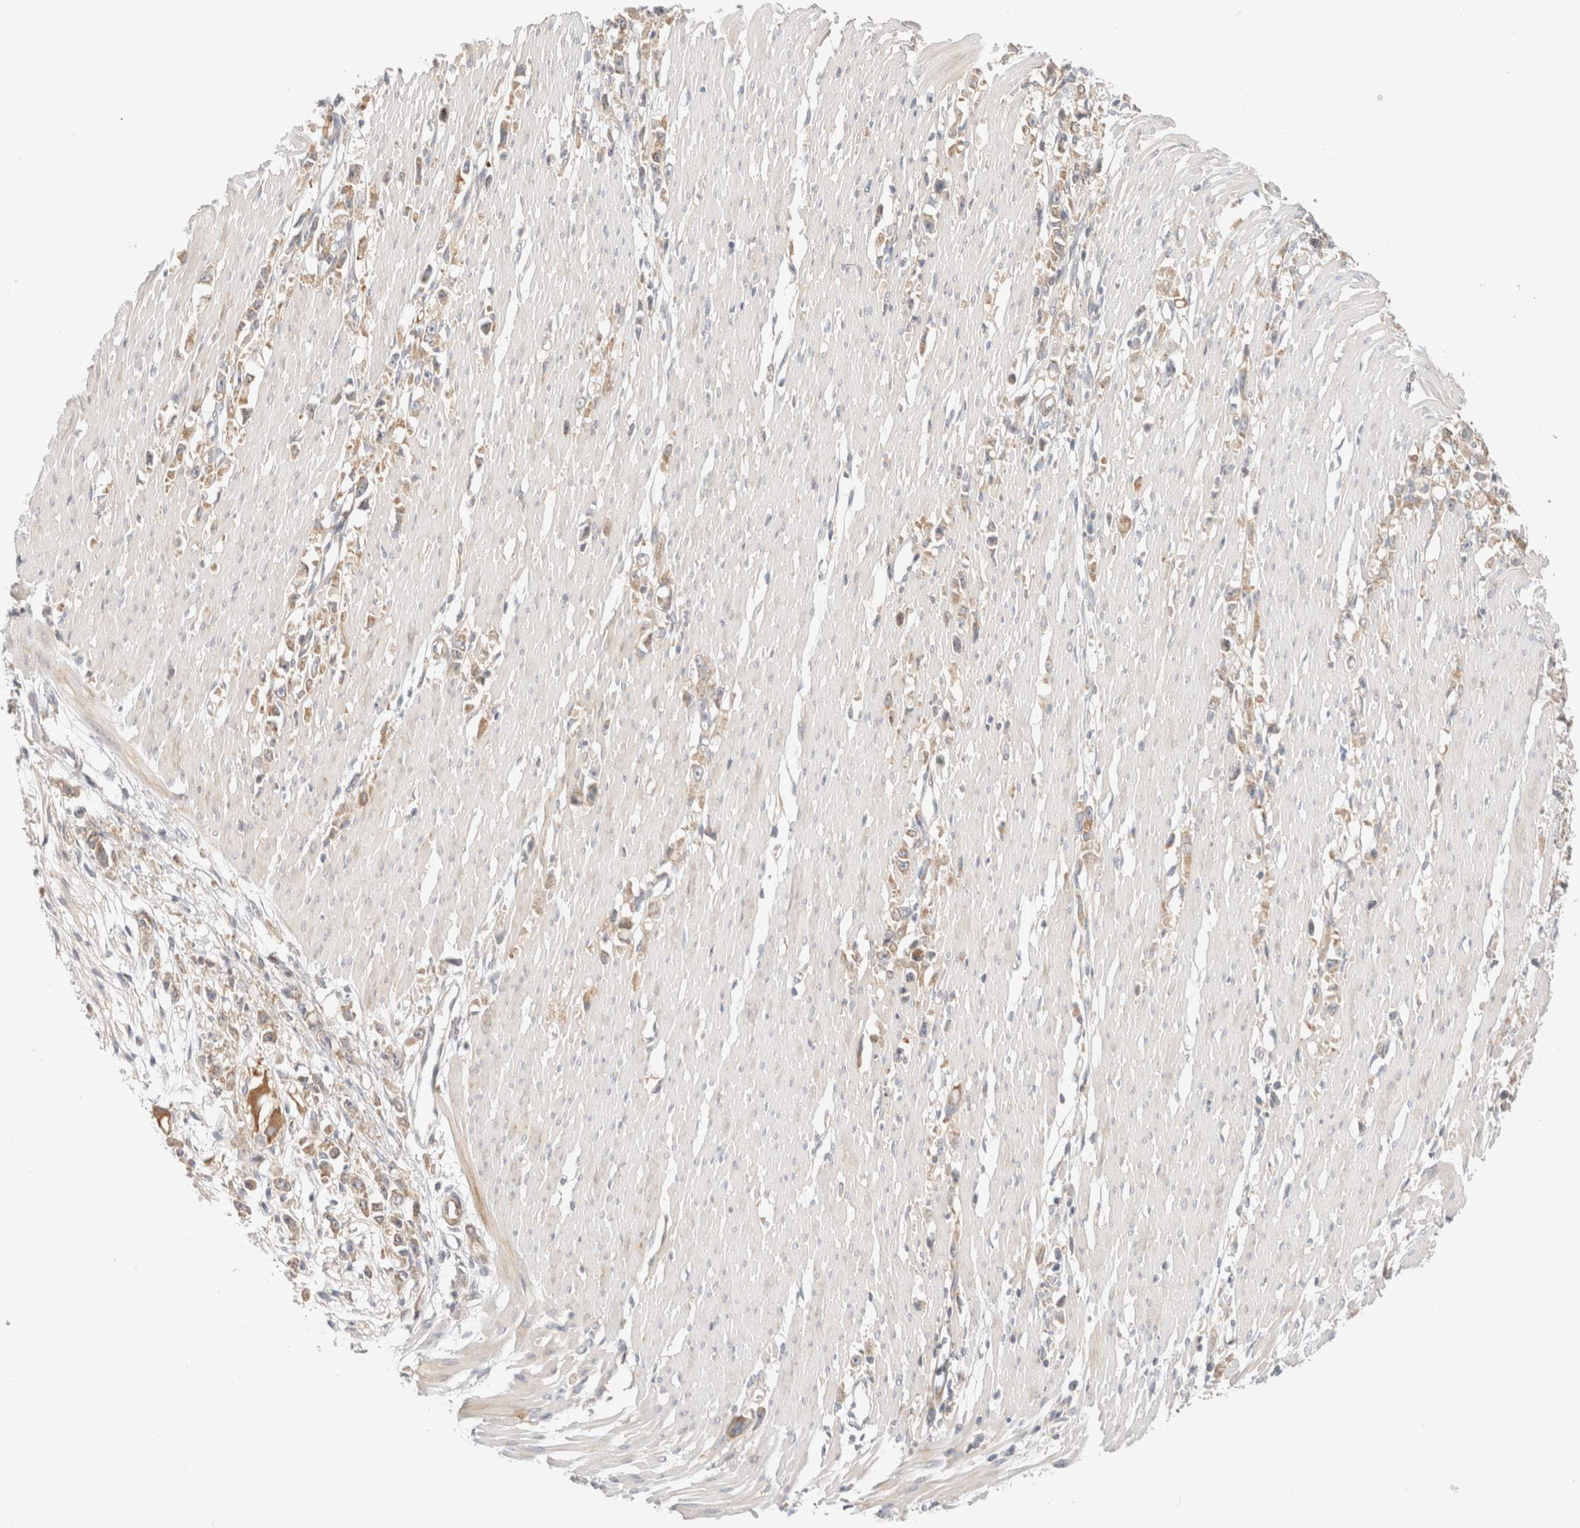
{"staining": {"intensity": "weak", "quantity": ">75%", "location": "cytoplasmic/membranous"}, "tissue": "stomach cancer", "cell_type": "Tumor cells", "image_type": "cancer", "snomed": [{"axis": "morphology", "description": "Adenocarcinoma, NOS"}, {"axis": "topography", "description": "Stomach"}], "caption": "A micrograph of adenocarcinoma (stomach) stained for a protein exhibits weak cytoplasmic/membranous brown staining in tumor cells.", "gene": "MARK3", "patient": {"sex": "female", "age": 59}}